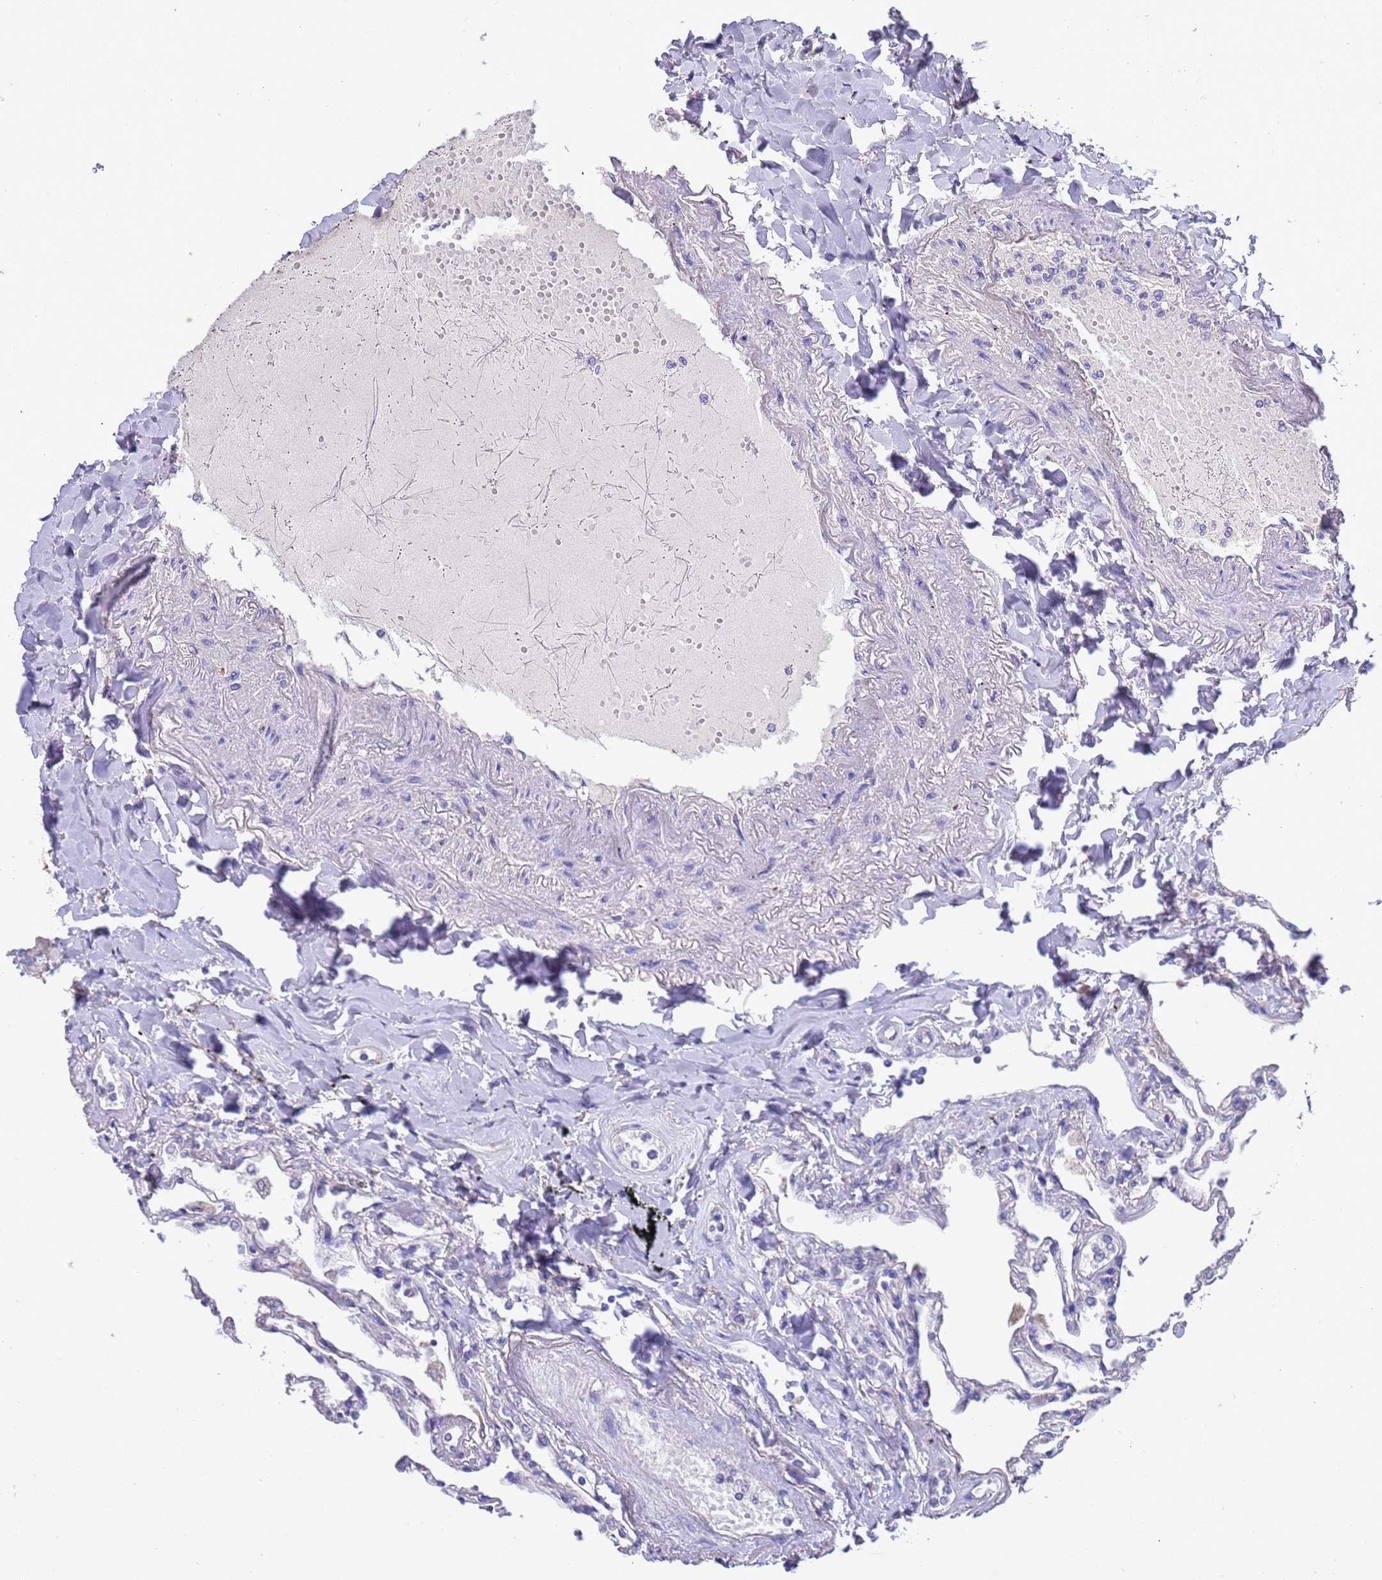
{"staining": {"intensity": "negative", "quantity": "none", "location": "none"}, "tissue": "lung", "cell_type": "Alveolar cells", "image_type": "normal", "snomed": [{"axis": "morphology", "description": "Normal tissue, NOS"}, {"axis": "topography", "description": "Lung"}], "caption": "A photomicrograph of lung stained for a protein displays no brown staining in alveolar cells.", "gene": "SRL", "patient": {"sex": "female", "age": 67}}